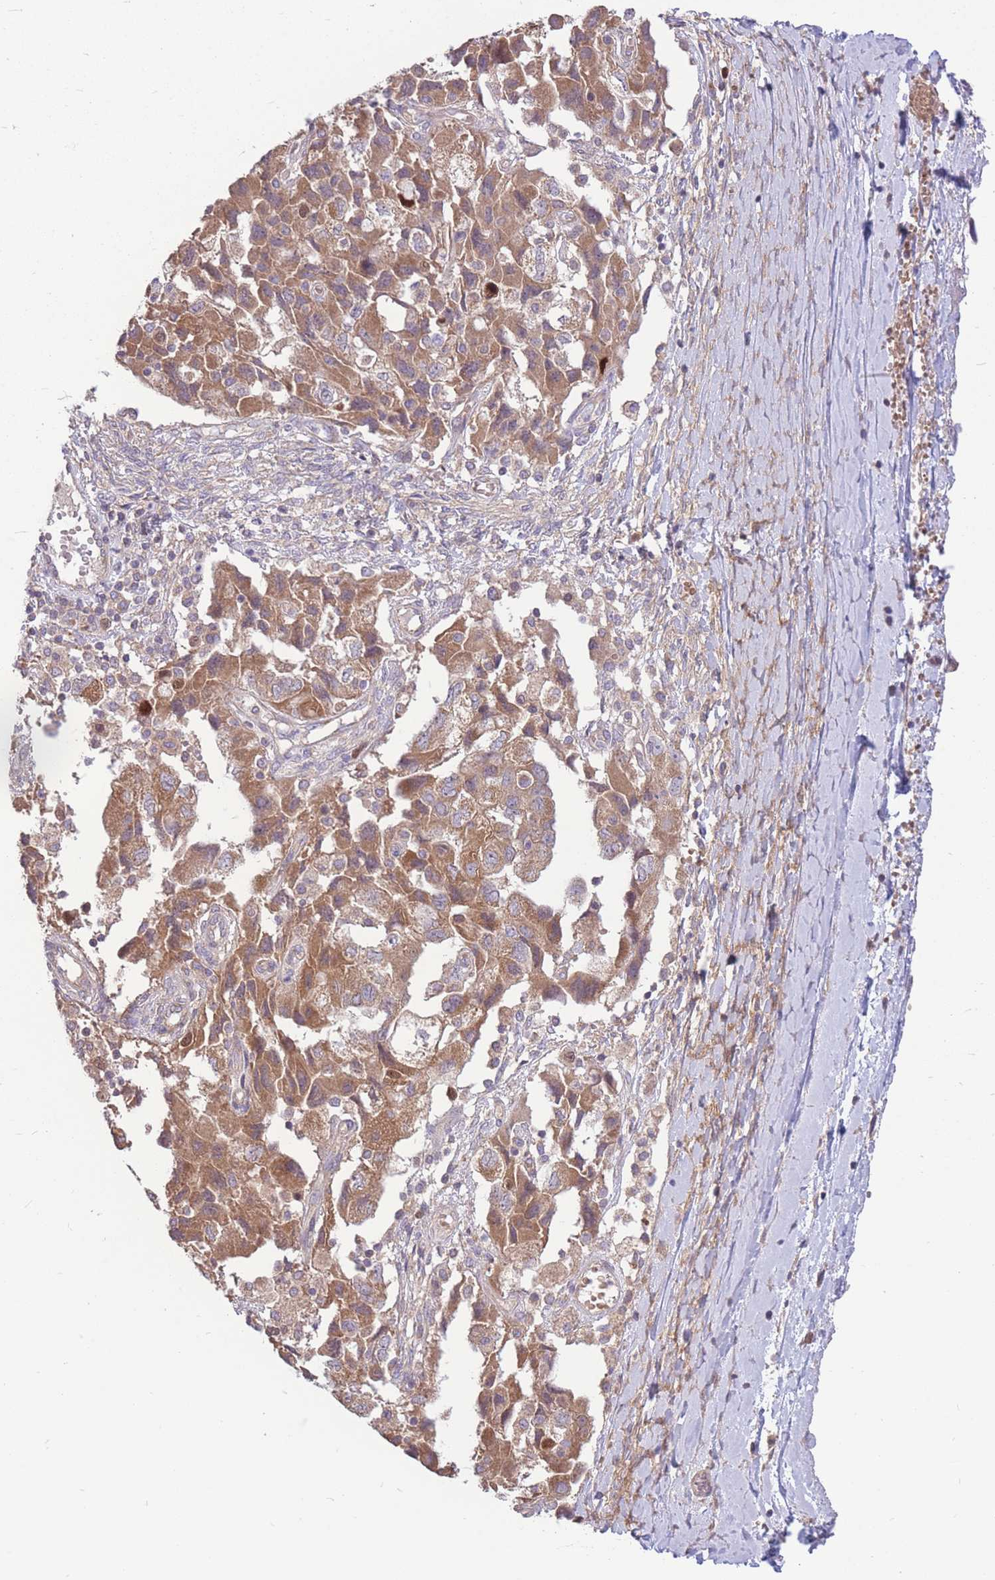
{"staining": {"intensity": "moderate", "quantity": ">75%", "location": "cytoplasmic/membranous"}, "tissue": "ovarian cancer", "cell_type": "Tumor cells", "image_type": "cancer", "snomed": [{"axis": "morphology", "description": "Carcinoma, NOS"}, {"axis": "morphology", "description": "Cystadenocarcinoma, serous, NOS"}, {"axis": "topography", "description": "Ovary"}], "caption": "Approximately >75% of tumor cells in human ovarian serous cystadenocarcinoma exhibit moderate cytoplasmic/membranous protein expression as visualized by brown immunohistochemical staining.", "gene": "GMNN", "patient": {"sex": "female", "age": 69}}